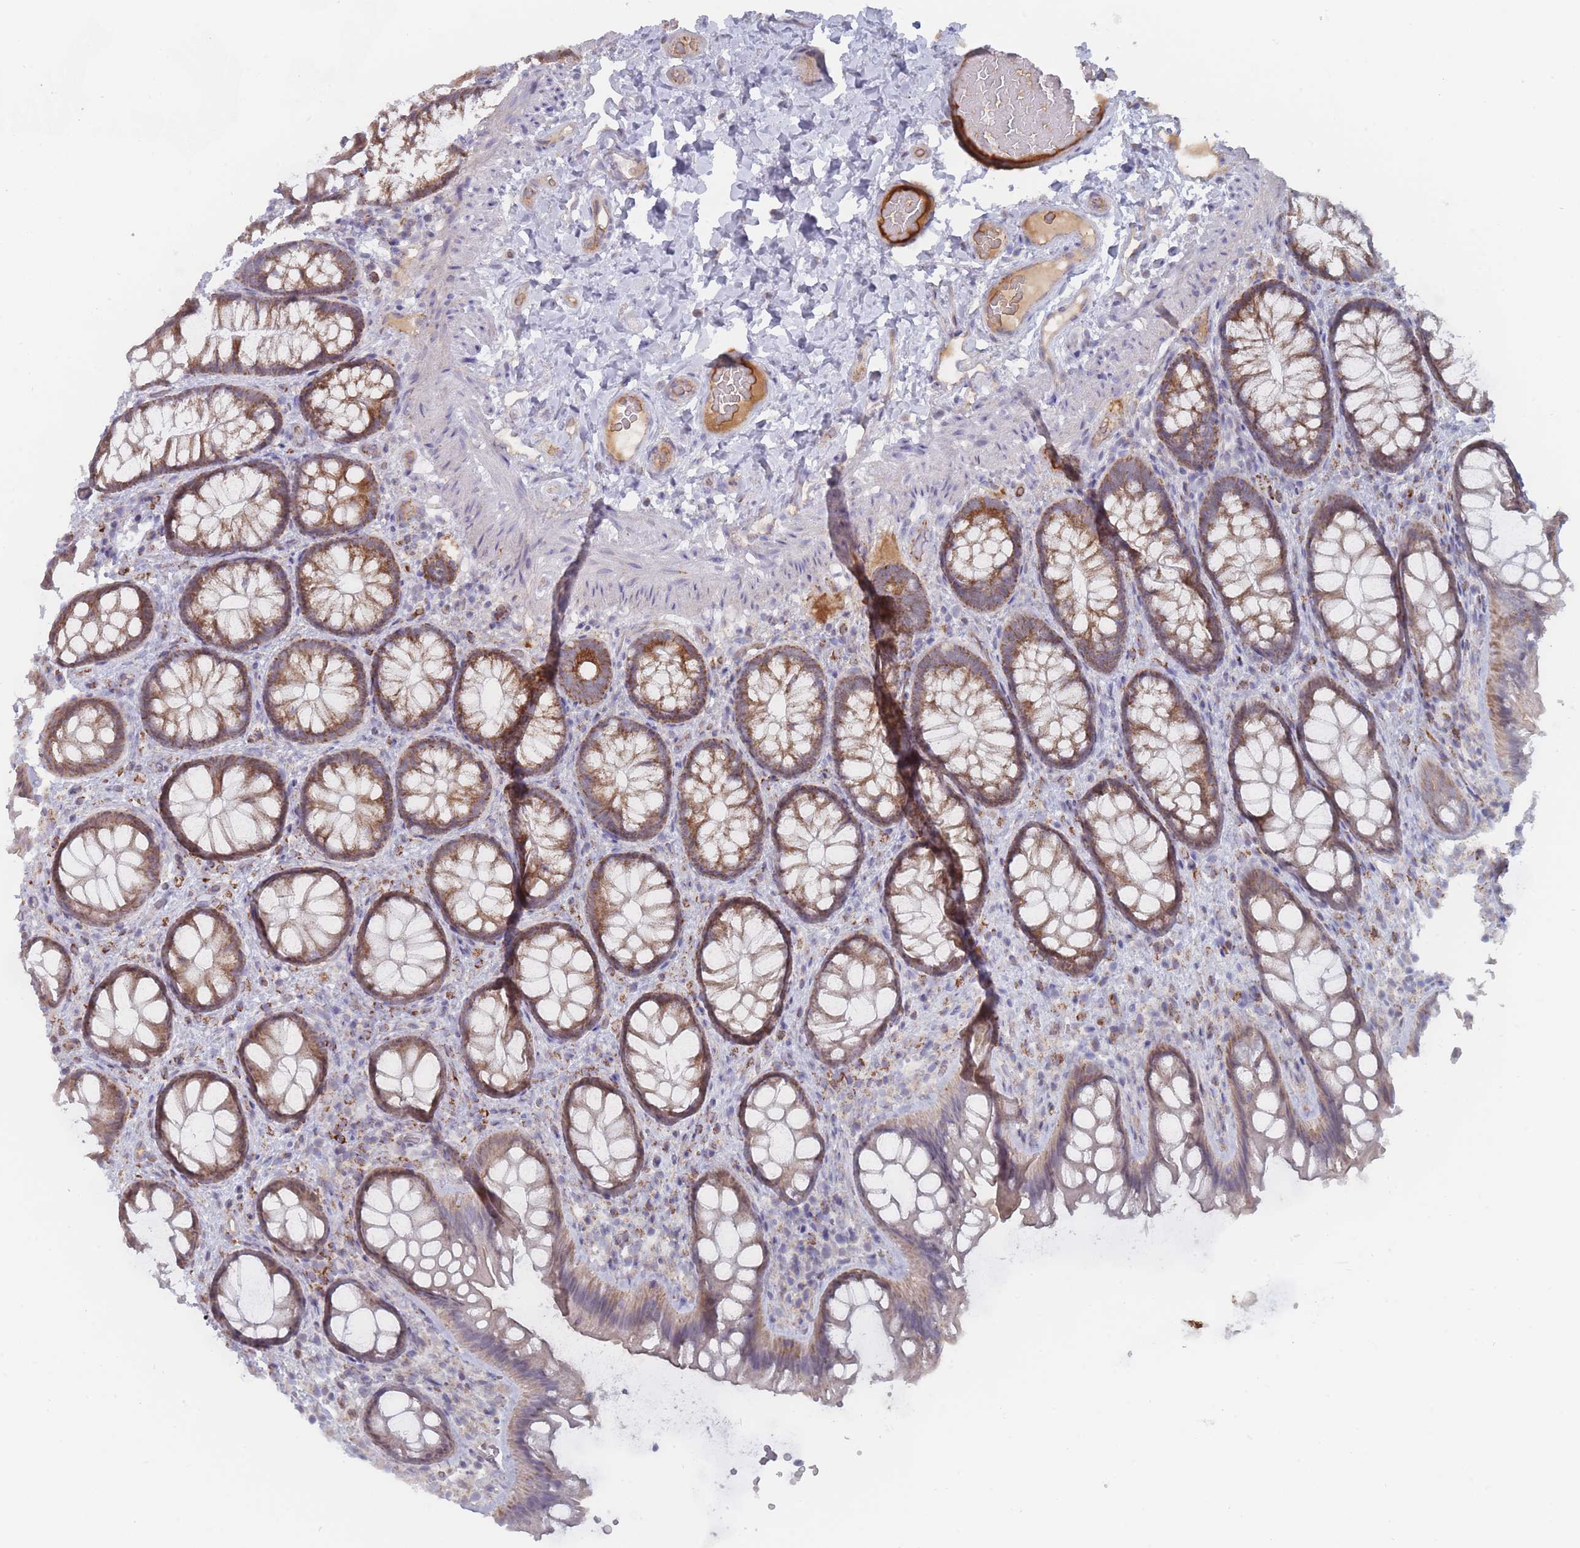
{"staining": {"intensity": "weak", "quantity": "25%-75%", "location": "cytoplasmic/membranous"}, "tissue": "colon", "cell_type": "Endothelial cells", "image_type": "normal", "snomed": [{"axis": "morphology", "description": "Normal tissue, NOS"}, {"axis": "topography", "description": "Colon"}], "caption": "Protein expression analysis of normal colon reveals weak cytoplasmic/membranous staining in about 25%-75% of endothelial cells.", "gene": "TRARG1", "patient": {"sex": "male", "age": 46}}